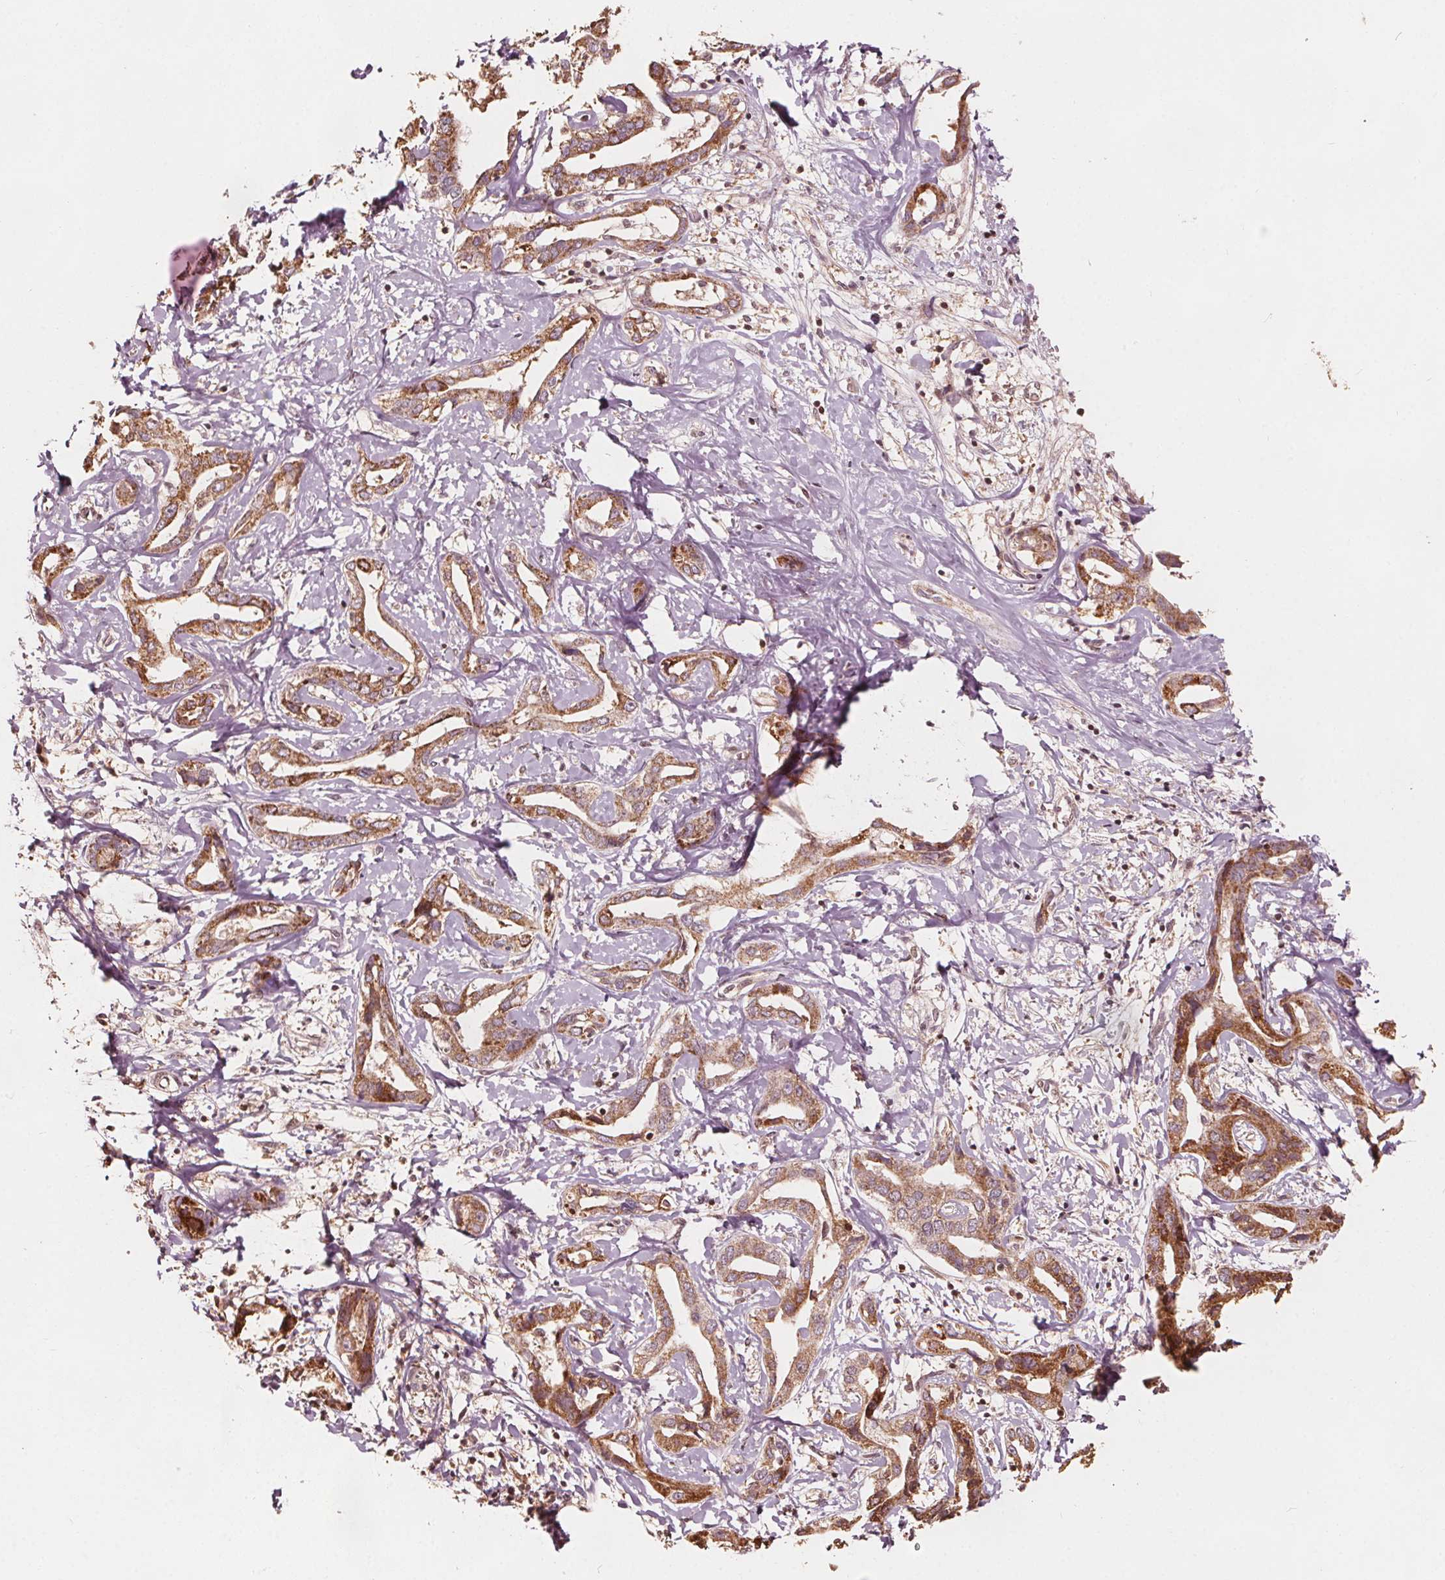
{"staining": {"intensity": "moderate", "quantity": ">75%", "location": "cytoplasmic/membranous"}, "tissue": "liver cancer", "cell_type": "Tumor cells", "image_type": "cancer", "snomed": [{"axis": "morphology", "description": "Cholangiocarcinoma"}, {"axis": "topography", "description": "Liver"}], "caption": "Protein staining of liver cancer (cholangiocarcinoma) tissue reveals moderate cytoplasmic/membranous staining in about >75% of tumor cells.", "gene": "AIP", "patient": {"sex": "male", "age": 59}}